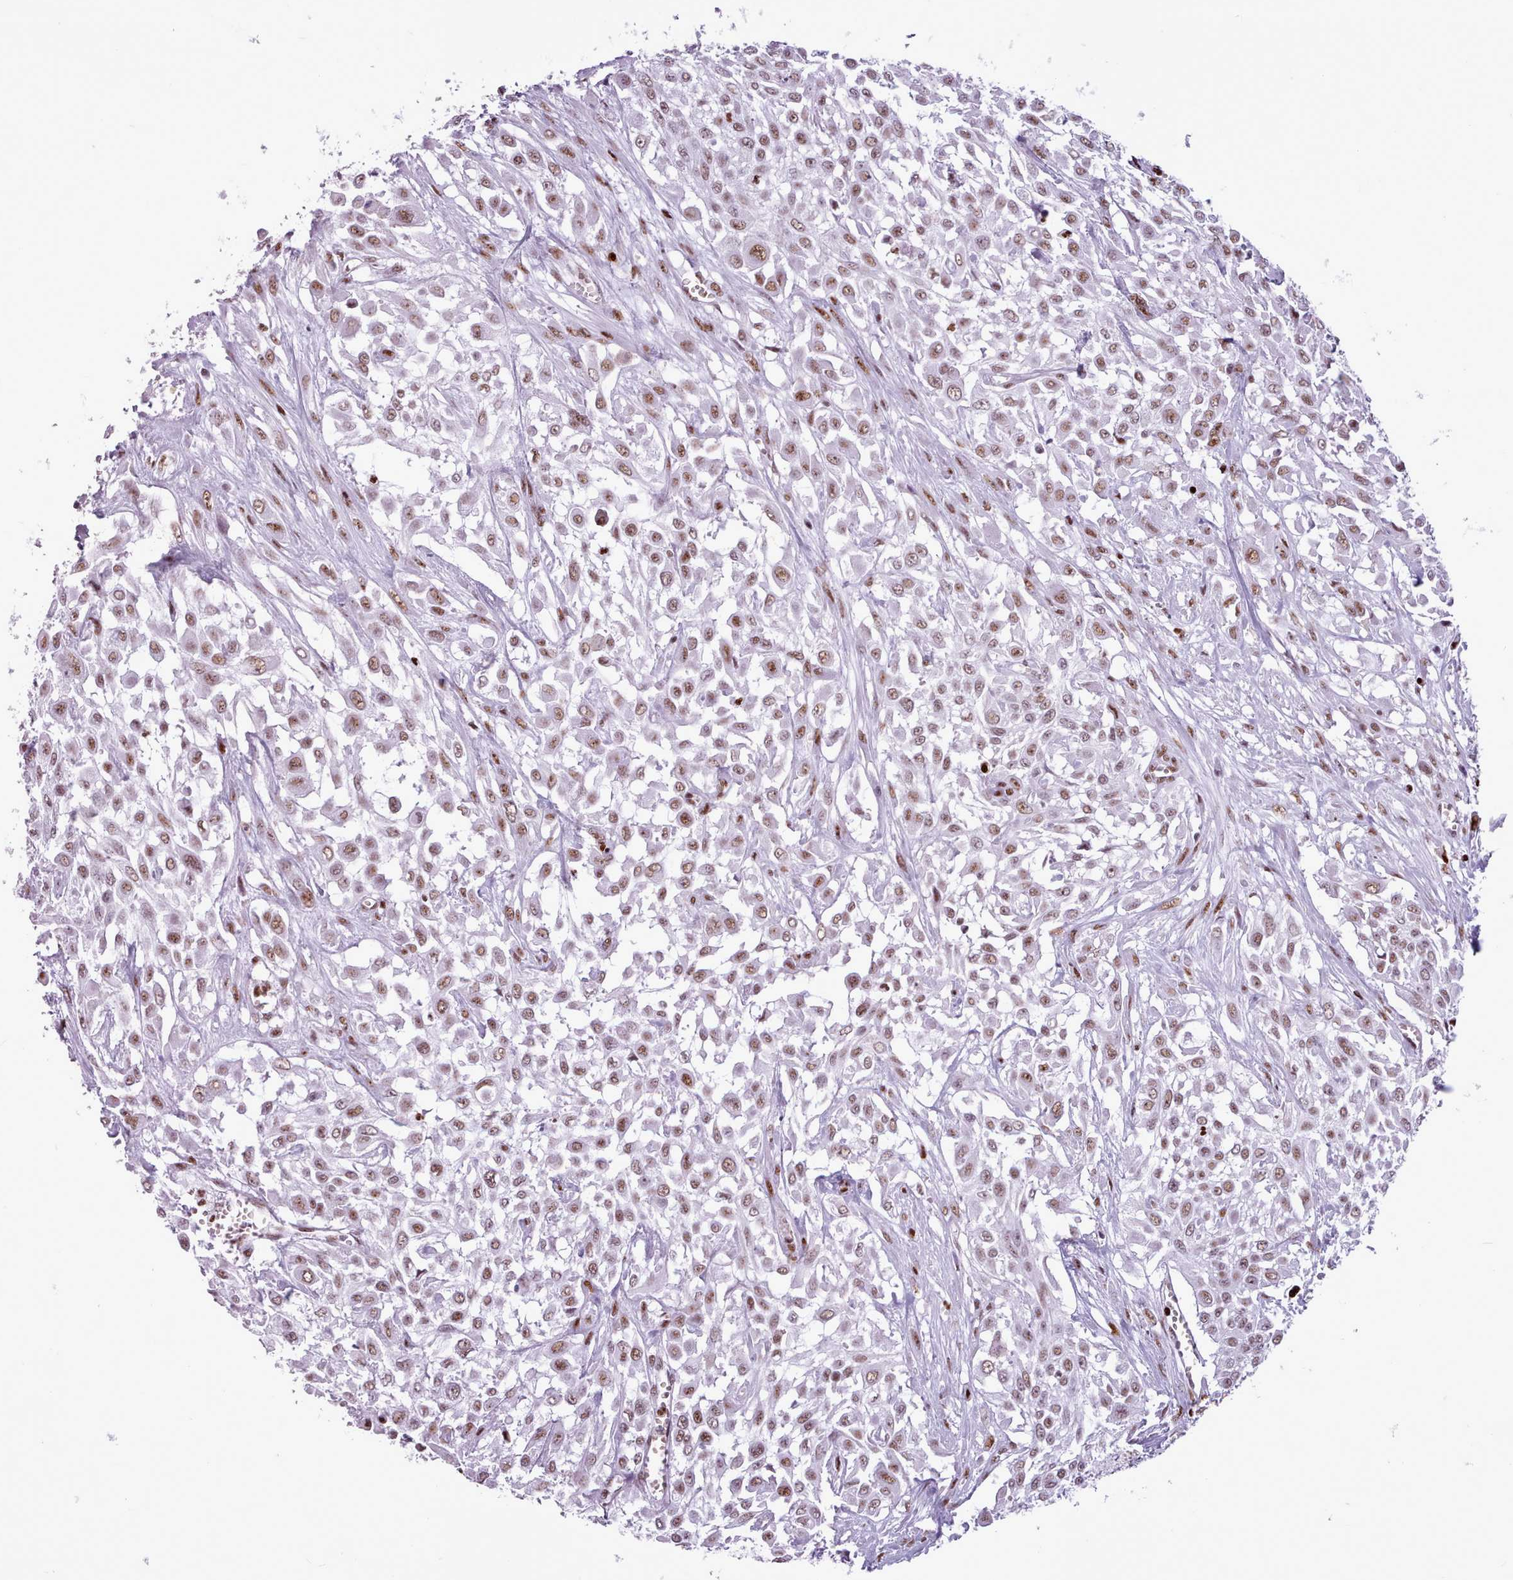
{"staining": {"intensity": "moderate", "quantity": ">75%", "location": "nuclear"}, "tissue": "urothelial cancer", "cell_type": "Tumor cells", "image_type": "cancer", "snomed": [{"axis": "morphology", "description": "Urothelial carcinoma, High grade"}, {"axis": "topography", "description": "Urinary bladder"}], "caption": "Protein staining of urothelial carcinoma (high-grade) tissue displays moderate nuclear expression in approximately >75% of tumor cells.", "gene": "SRSF4", "patient": {"sex": "male", "age": 57}}